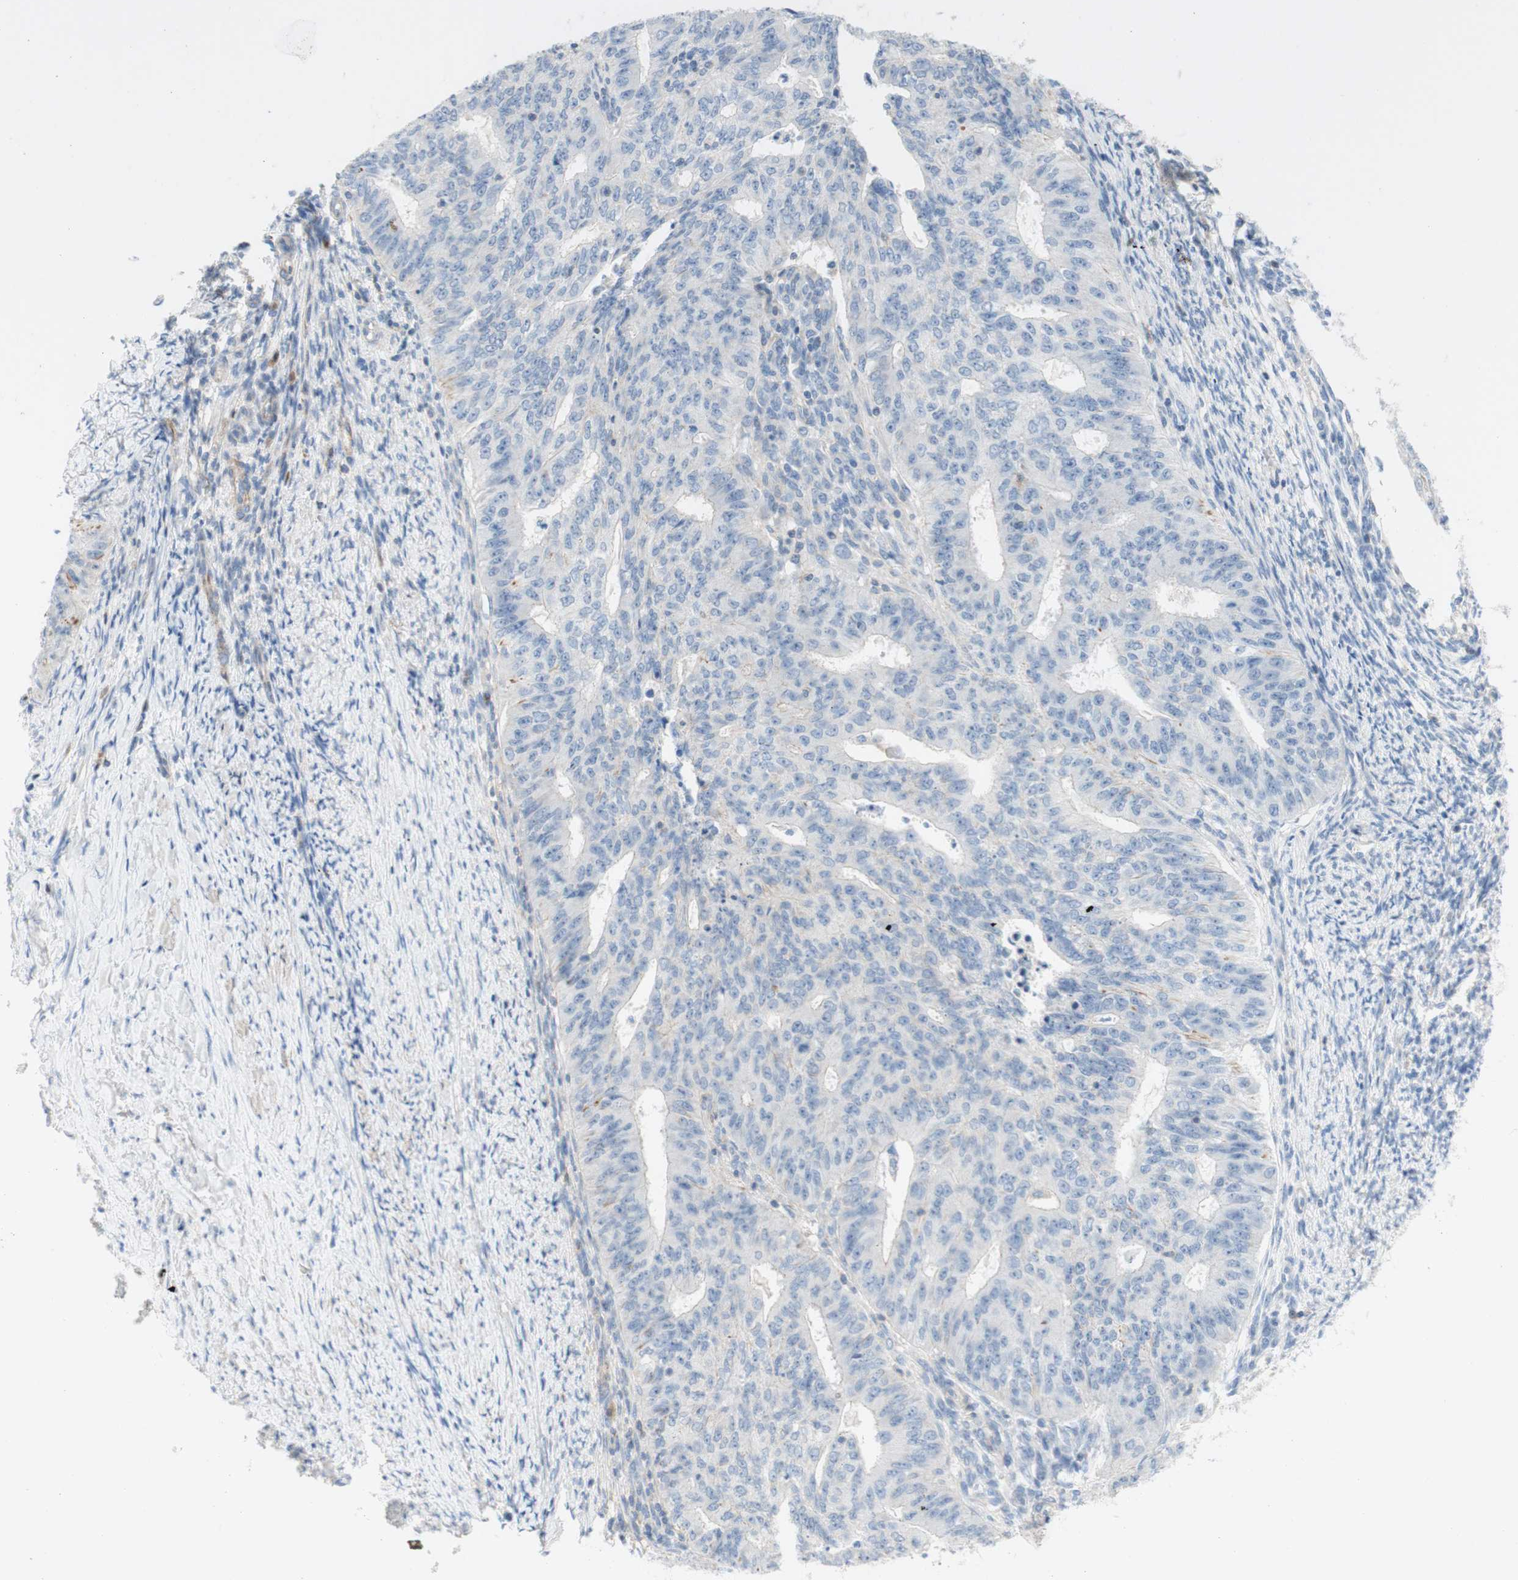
{"staining": {"intensity": "moderate", "quantity": "<25%", "location": "cytoplasmic/membranous"}, "tissue": "endometrial cancer", "cell_type": "Tumor cells", "image_type": "cancer", "snomed": [{"axis": "morphology", "description": "Adenocarcinoma, NOS"}, {"axis": "topography", "description": "Endometrium"}], "caption": "Tumor cells display moderate cytoplasmic/membranous staining in about <25% of cells in adenocarcinoma (endometrial).", "gene": "POU2AF1", "patient": {"sex": "female", "age": 32}}